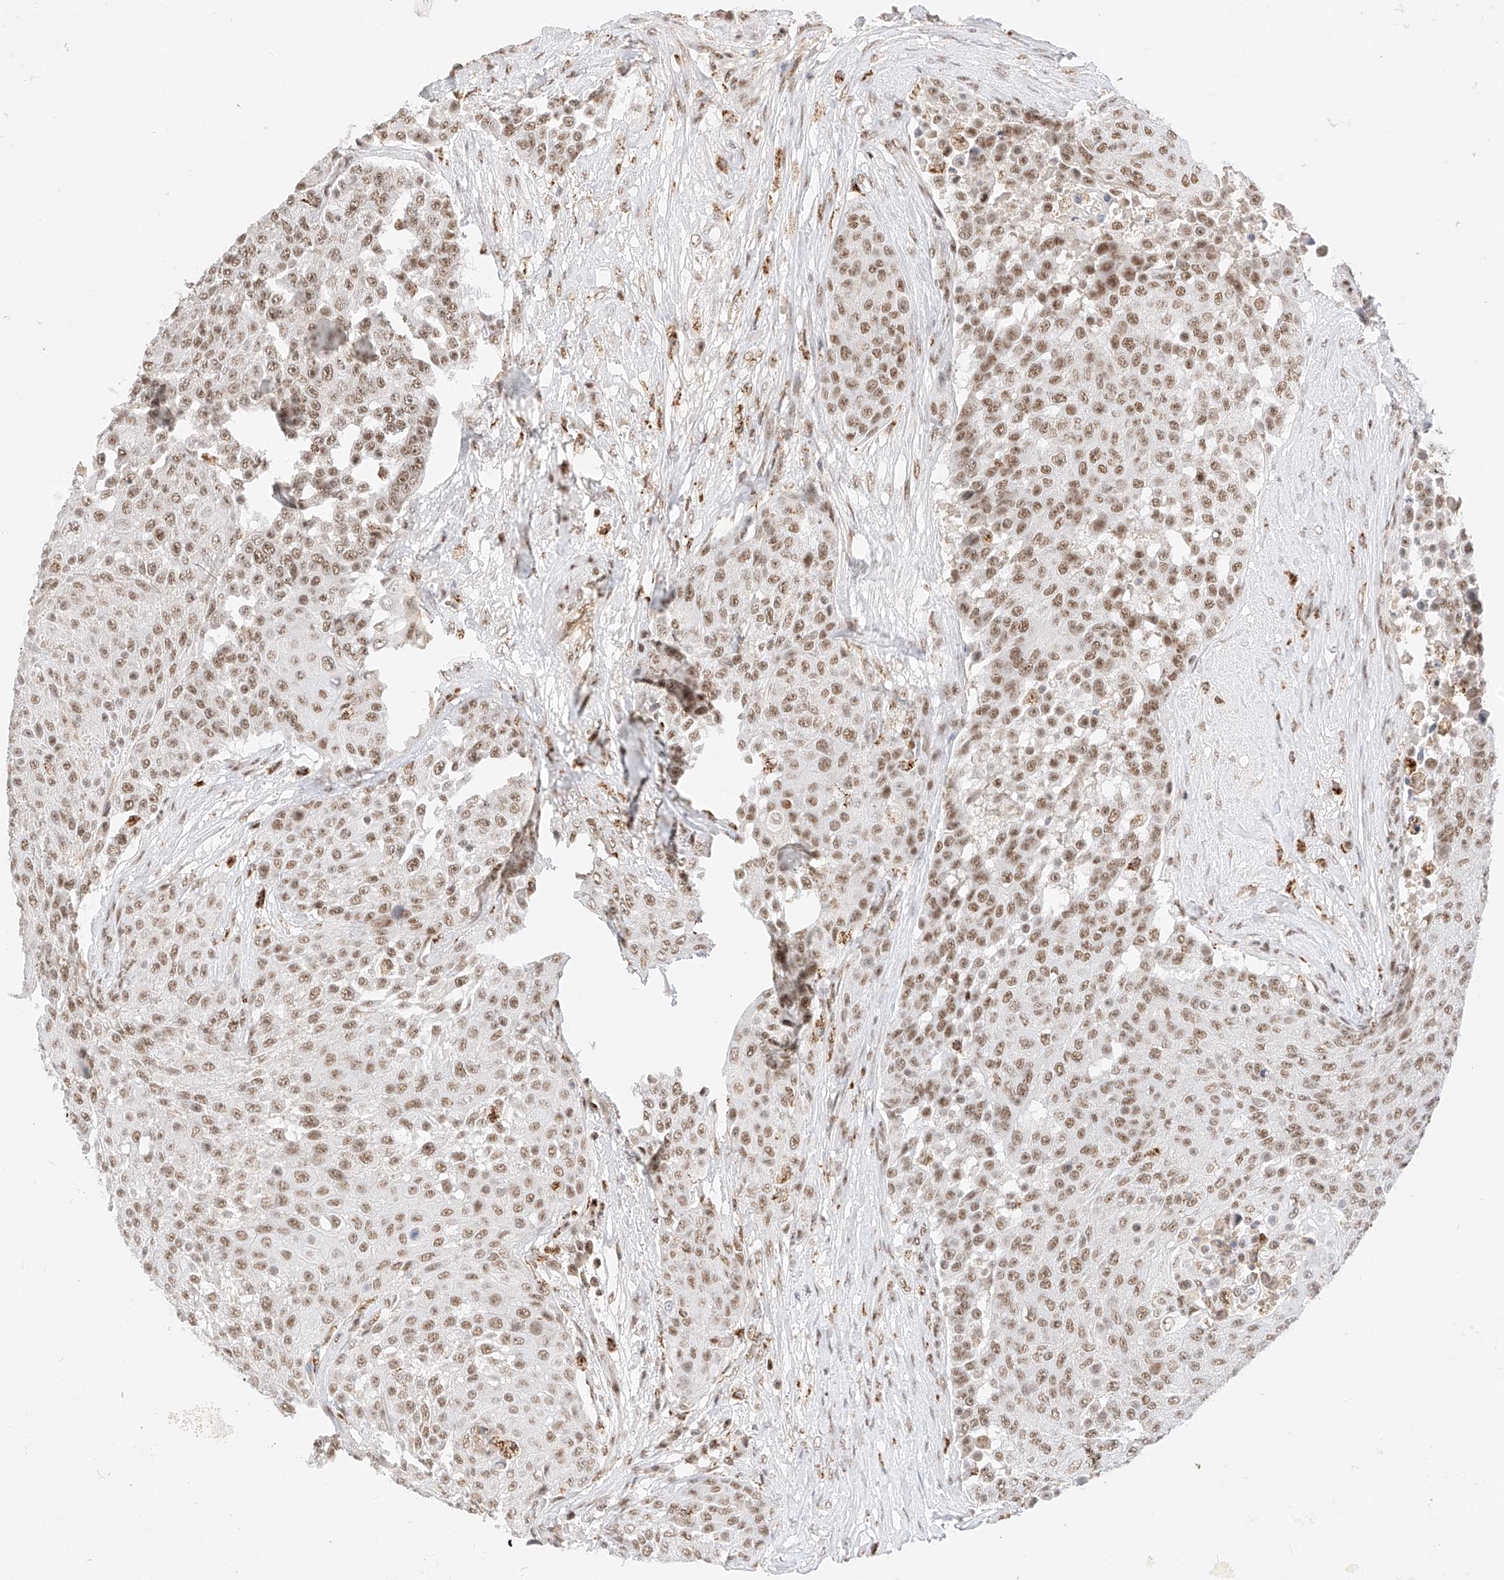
{"staining": {"intensity": "moderate", "quantity": ">75%", "location": "nuclear"}, "tissue": "urothelial cancer", "cell_type": "Tumor cells", "image_type": "cancer", "snomed": [{"axis": "morphology", "description": "Urothelial carcinoma, High grade"}, {"axis": "topography", "description": "Urinary bladder"}], "caption": "DAB (3,3'-diaminobenzidine) immunohistochemical staining of urothelial cancer displays moderate nuclear protein staining in about >75% of tumor cells.", "gene": "NRF1", "patient": {"sex": "female", "age": 63}}